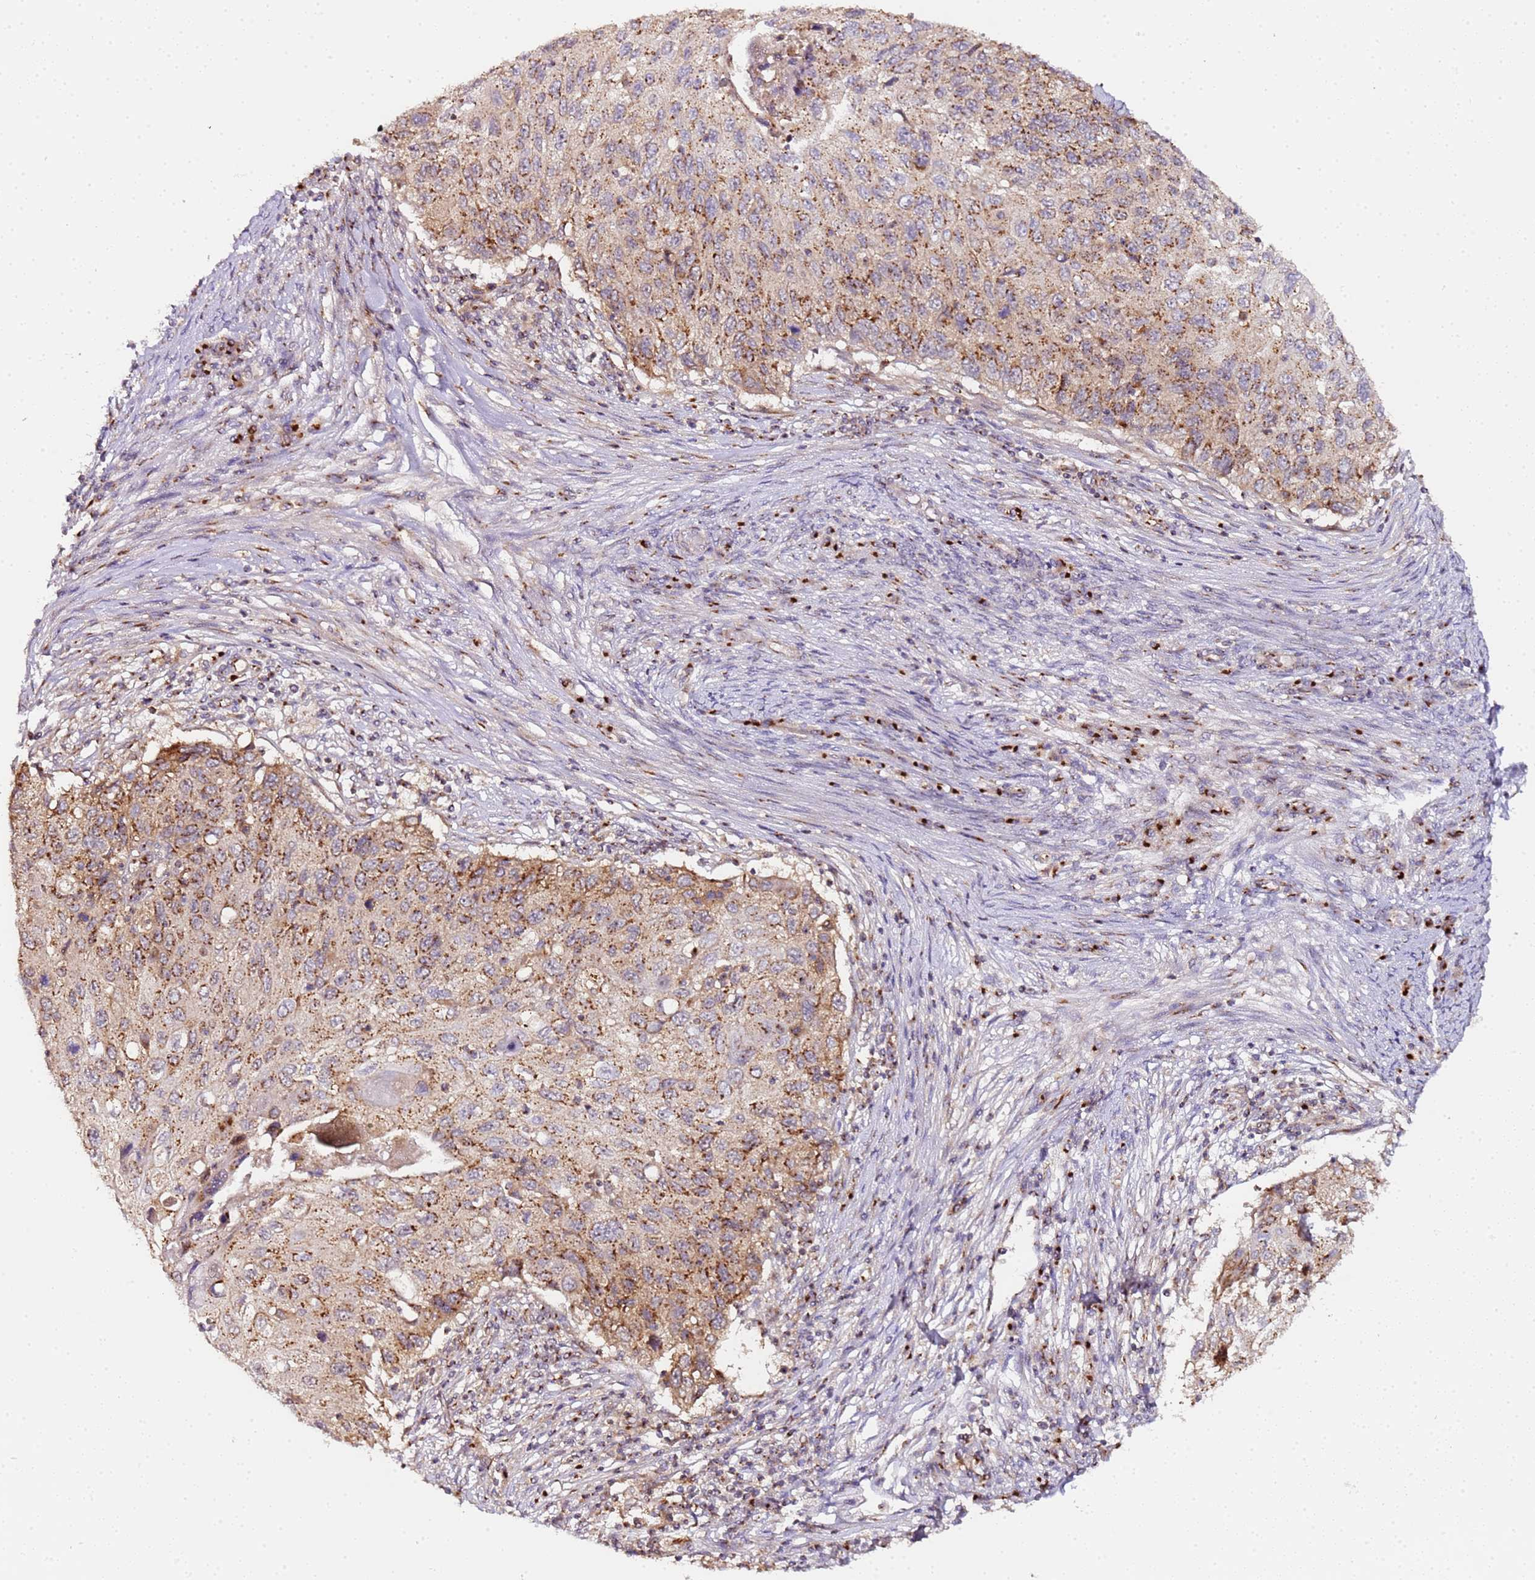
{"staining": {"intensity": "moderate", "quantity": "25%-75%", "location": "cytoplasmic/membranous"}, "tissue": "cervical cancer", "cell_type": "Tumor cells", "image_type": "cancer", "snomed": [{"axis": "morphology", "description": "Squamous cell carcinoma, NOS"}, {"axis": "topography", "description": "Cervix"}], "caption": "This micrograph exhibits IHC staining of cervical cancer (squamous cell carcinoma), with medium moderate cytoplasmic/membranous expression in approximately 25%-75% of tumor cells.", "gene": "MRPL49", "patient": {"sex": "female", "age": 70}}